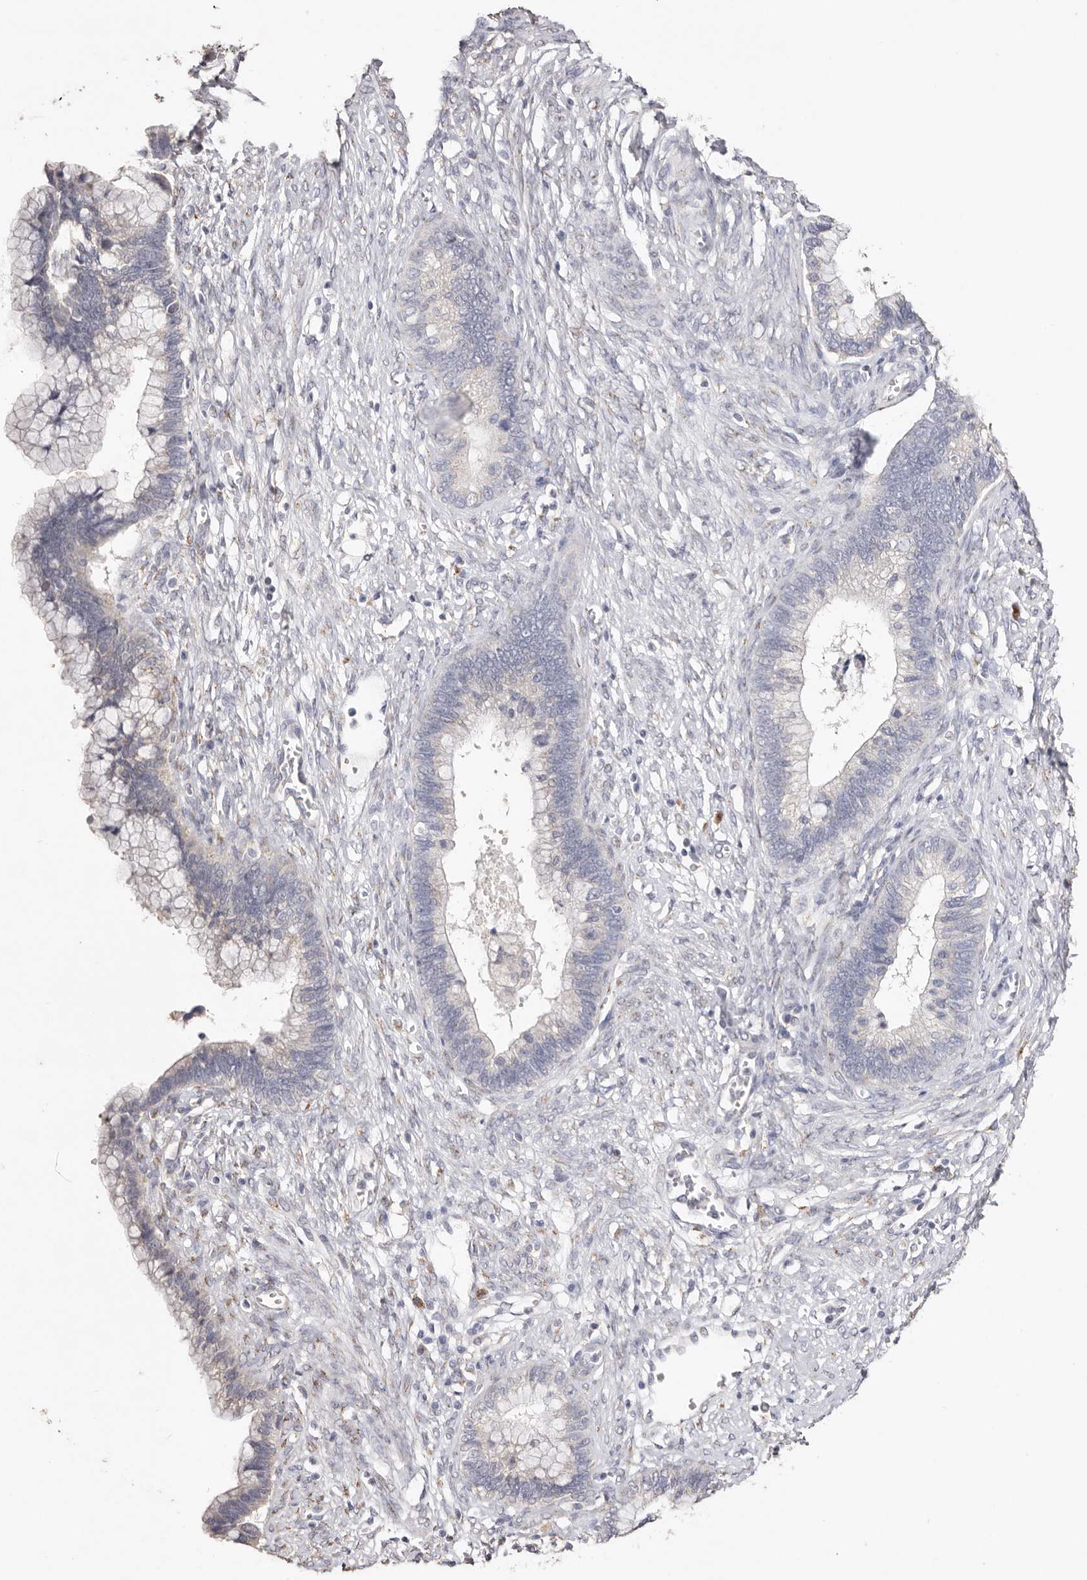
{"staining": {"intensity": "negative", "quantity": "none", "location": "none"}, "tissue": "cervical cancer", "cell_type": "Tumor cells", "image_type": "cancer", "snomed": [{"axis": "morphology", "description": "Adenocarcinoma, NOS"}, {"axis": "topography", "description": "Cervix"}], "caption": "A photomicrograph of human cervical adenocarcinoma is negative for staining in tumor cells.", "gene": "LGALS7B", "patient": {"sex": "female", "age": 44}}